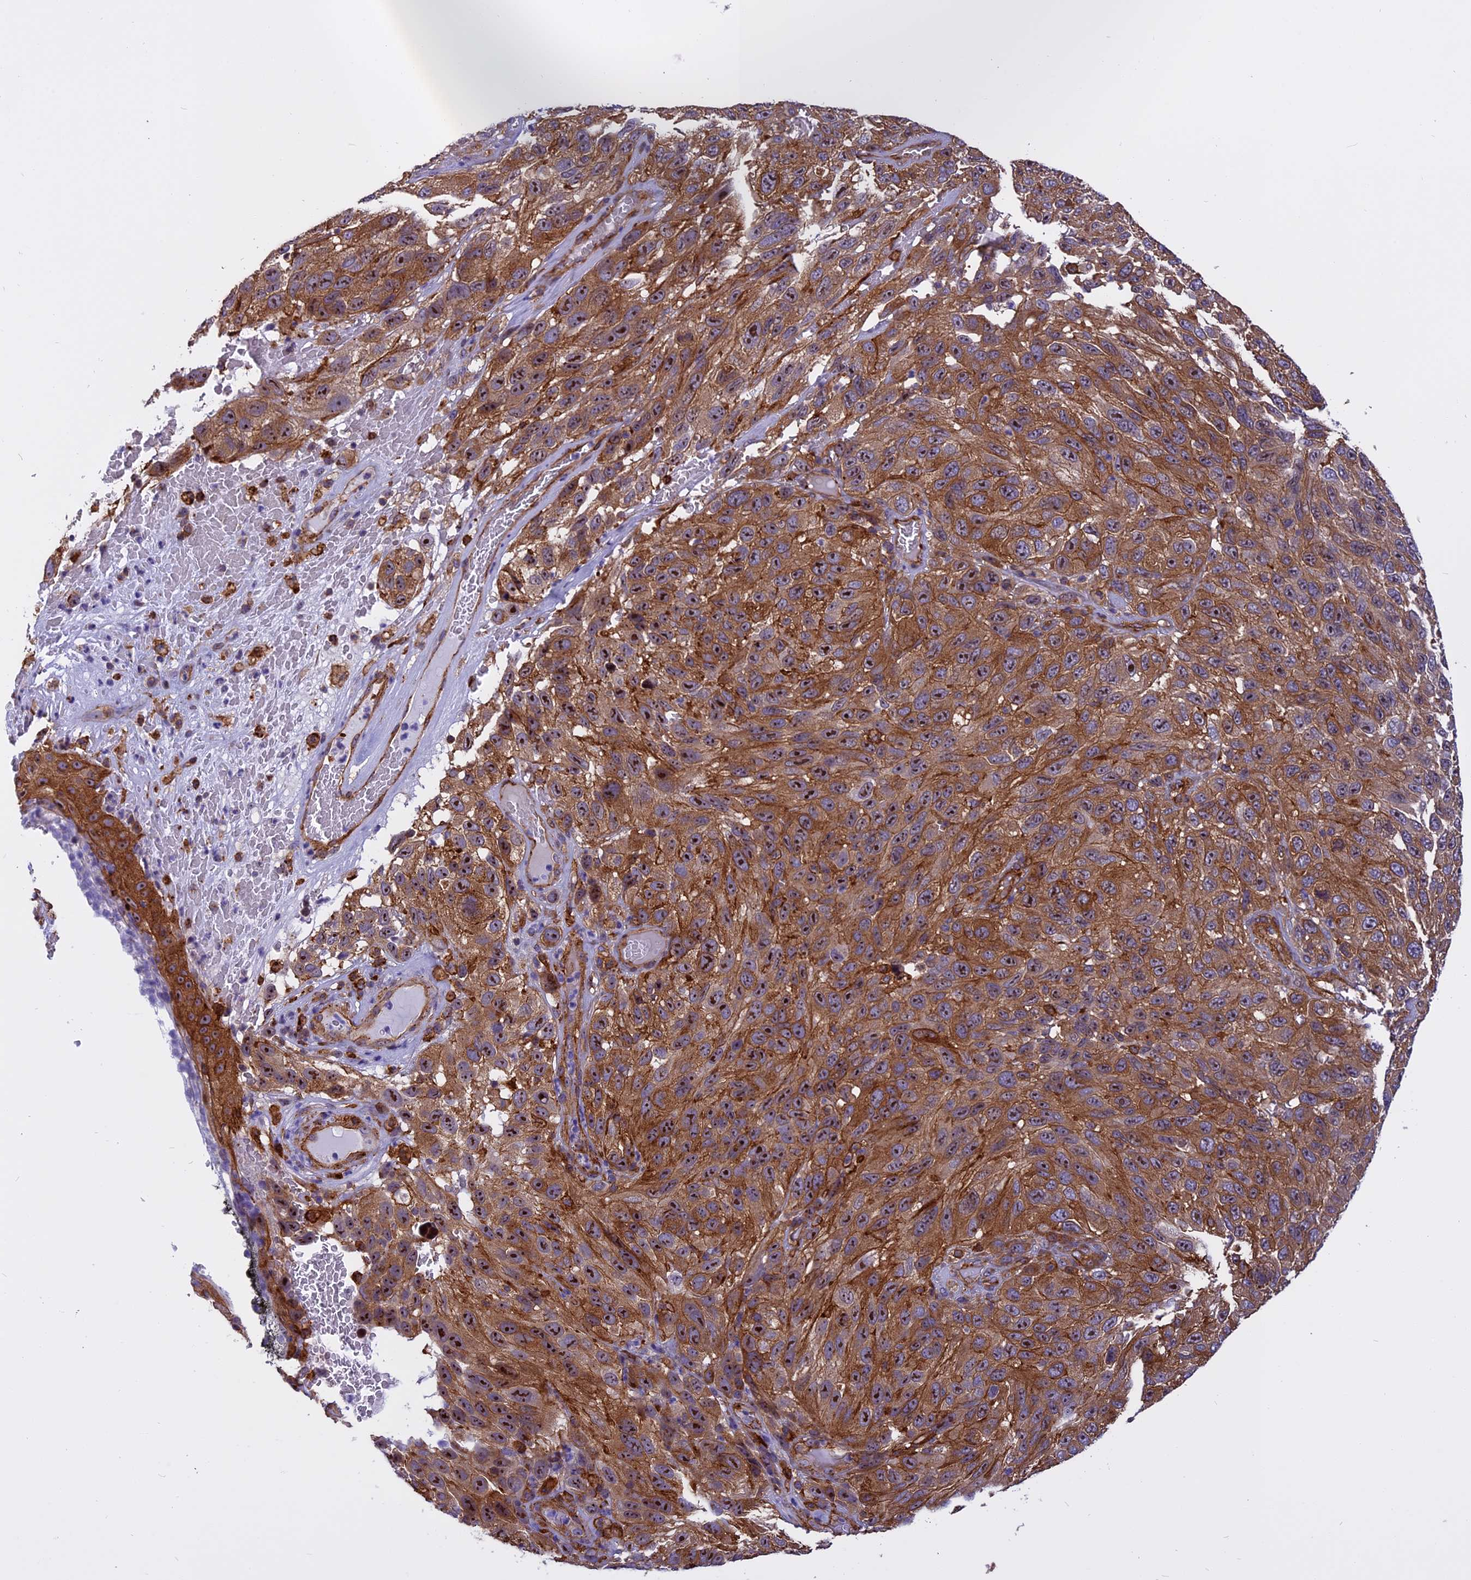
{"staining": {"intensity": "moderate", "quantity": ">75%", "location": "cytoplasmic/membranous,nuclear"}, "tissue": "melanoma", "cell_type": "Tumor cells", "image_type": "cancer", "snomed": [{"axis": "morphology", "description": "Malignant melanoma, NOS"}, {"axis": "topography", "description": "Skin"}], "caption": "Brown immunohistochemical staining in malignant melanoma reveals moderate cytoplasmic/membranous and nuclear expression in about >75% of tumor cells. The staining was performed using DAB (3,3'-diaminobenzidine) to visualize the protein expression in brown, while the nuclei were stained in blue with hematoxylin (Magnification: 20x).", "gene": "EHBP1L1", "patient": {"sex": "female", "age": 96}}